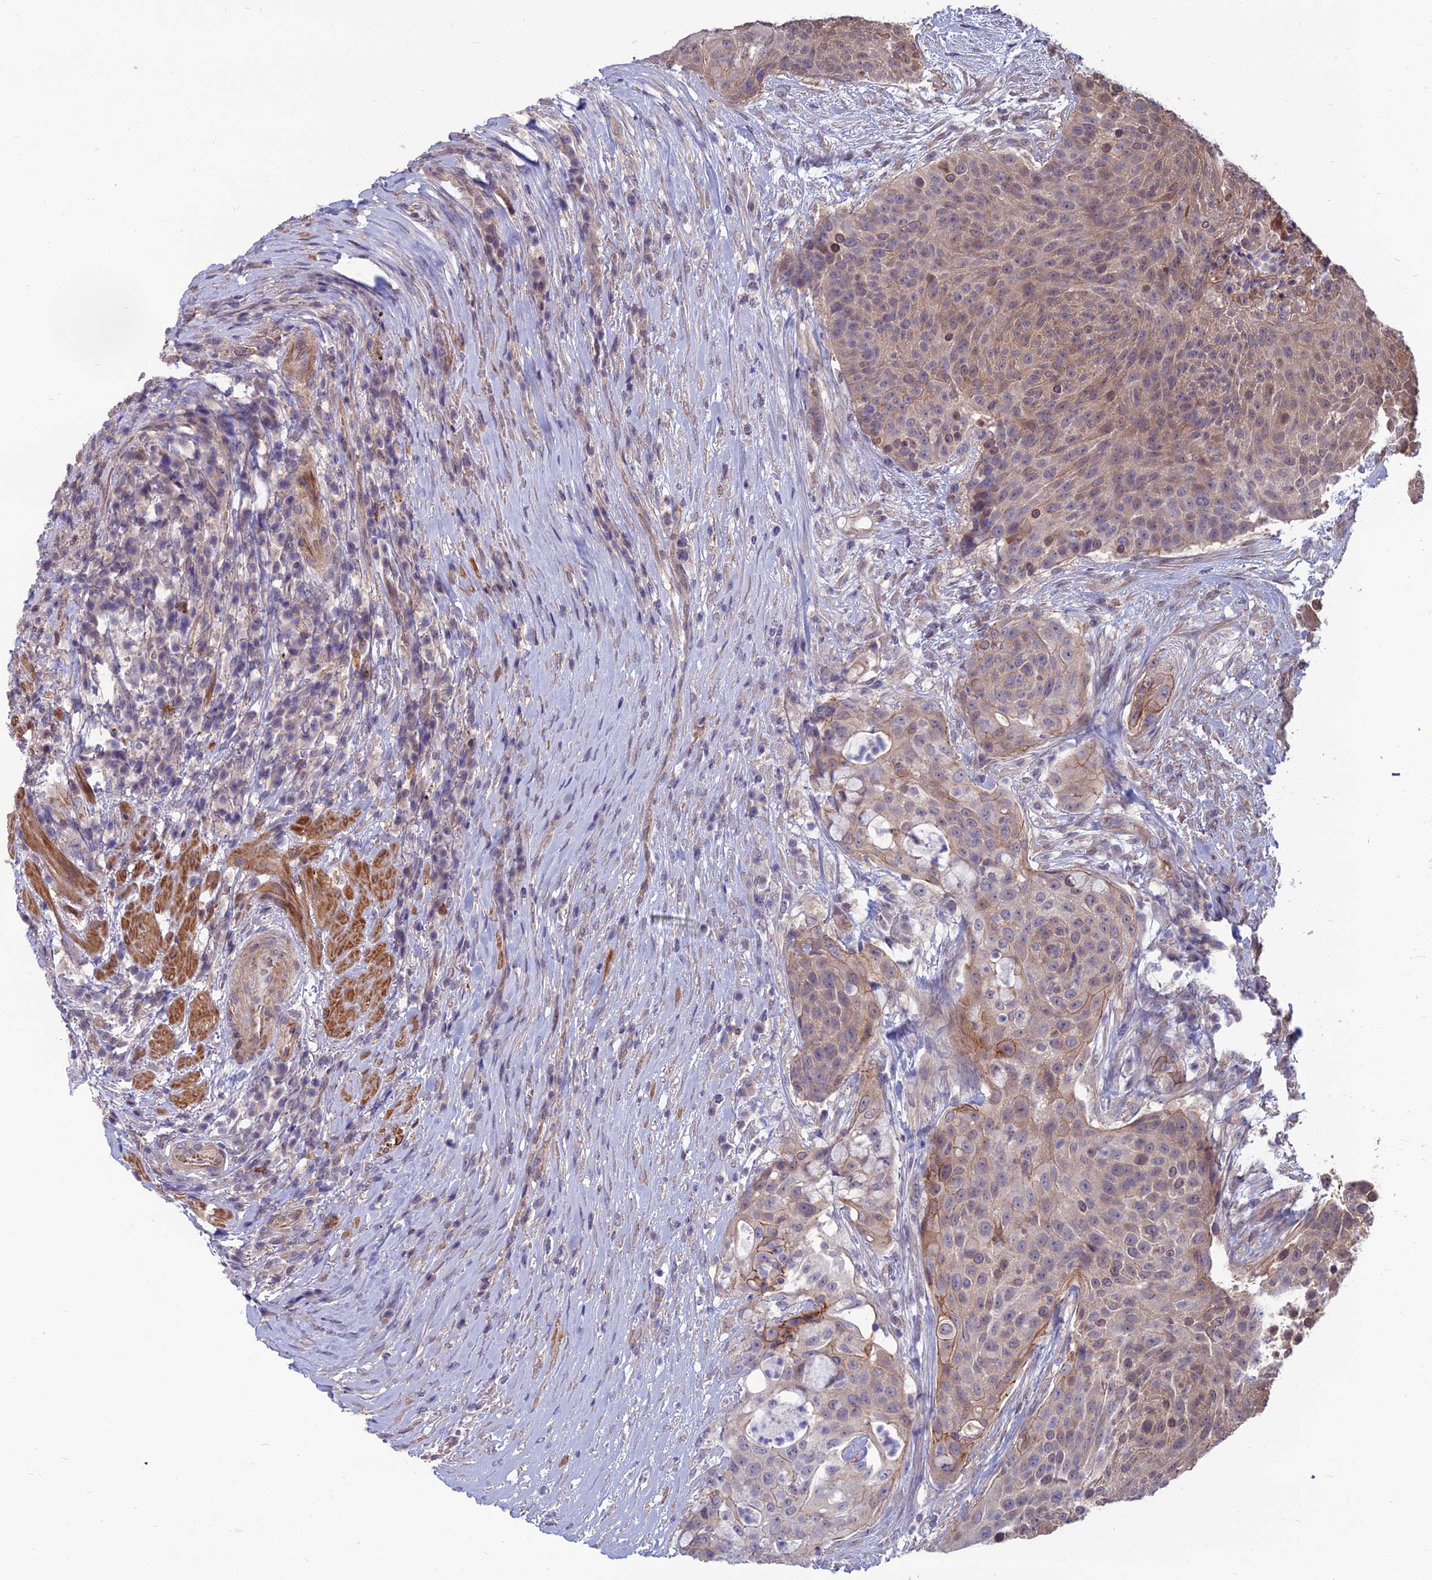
{"staining": {"intensity": "moderate", "quantity": "25%-75%", "location": "cytoplasmic/membranous"}, "tissue": "urothelial cancer", "cell_type": "Tumor cells", "image_type": "cancer", "snomed": [{"axis": "morphology", "description": "Urothelial carcinoma, High grade"}, {"axis": "topography", "description": "Urinary bladder"}], "caption": "Protein expression analysis of urothelial cancer displays moderate cytoplasmic/membranous positivity in approximately 25%-75% of tumor cells. (DAB (3,3'-diaminobenzidine) IHC, brown staining for protein, blue staining for nuclei).", "gene": "OPA3", "patient": {"sex": "female", "age": 63}}